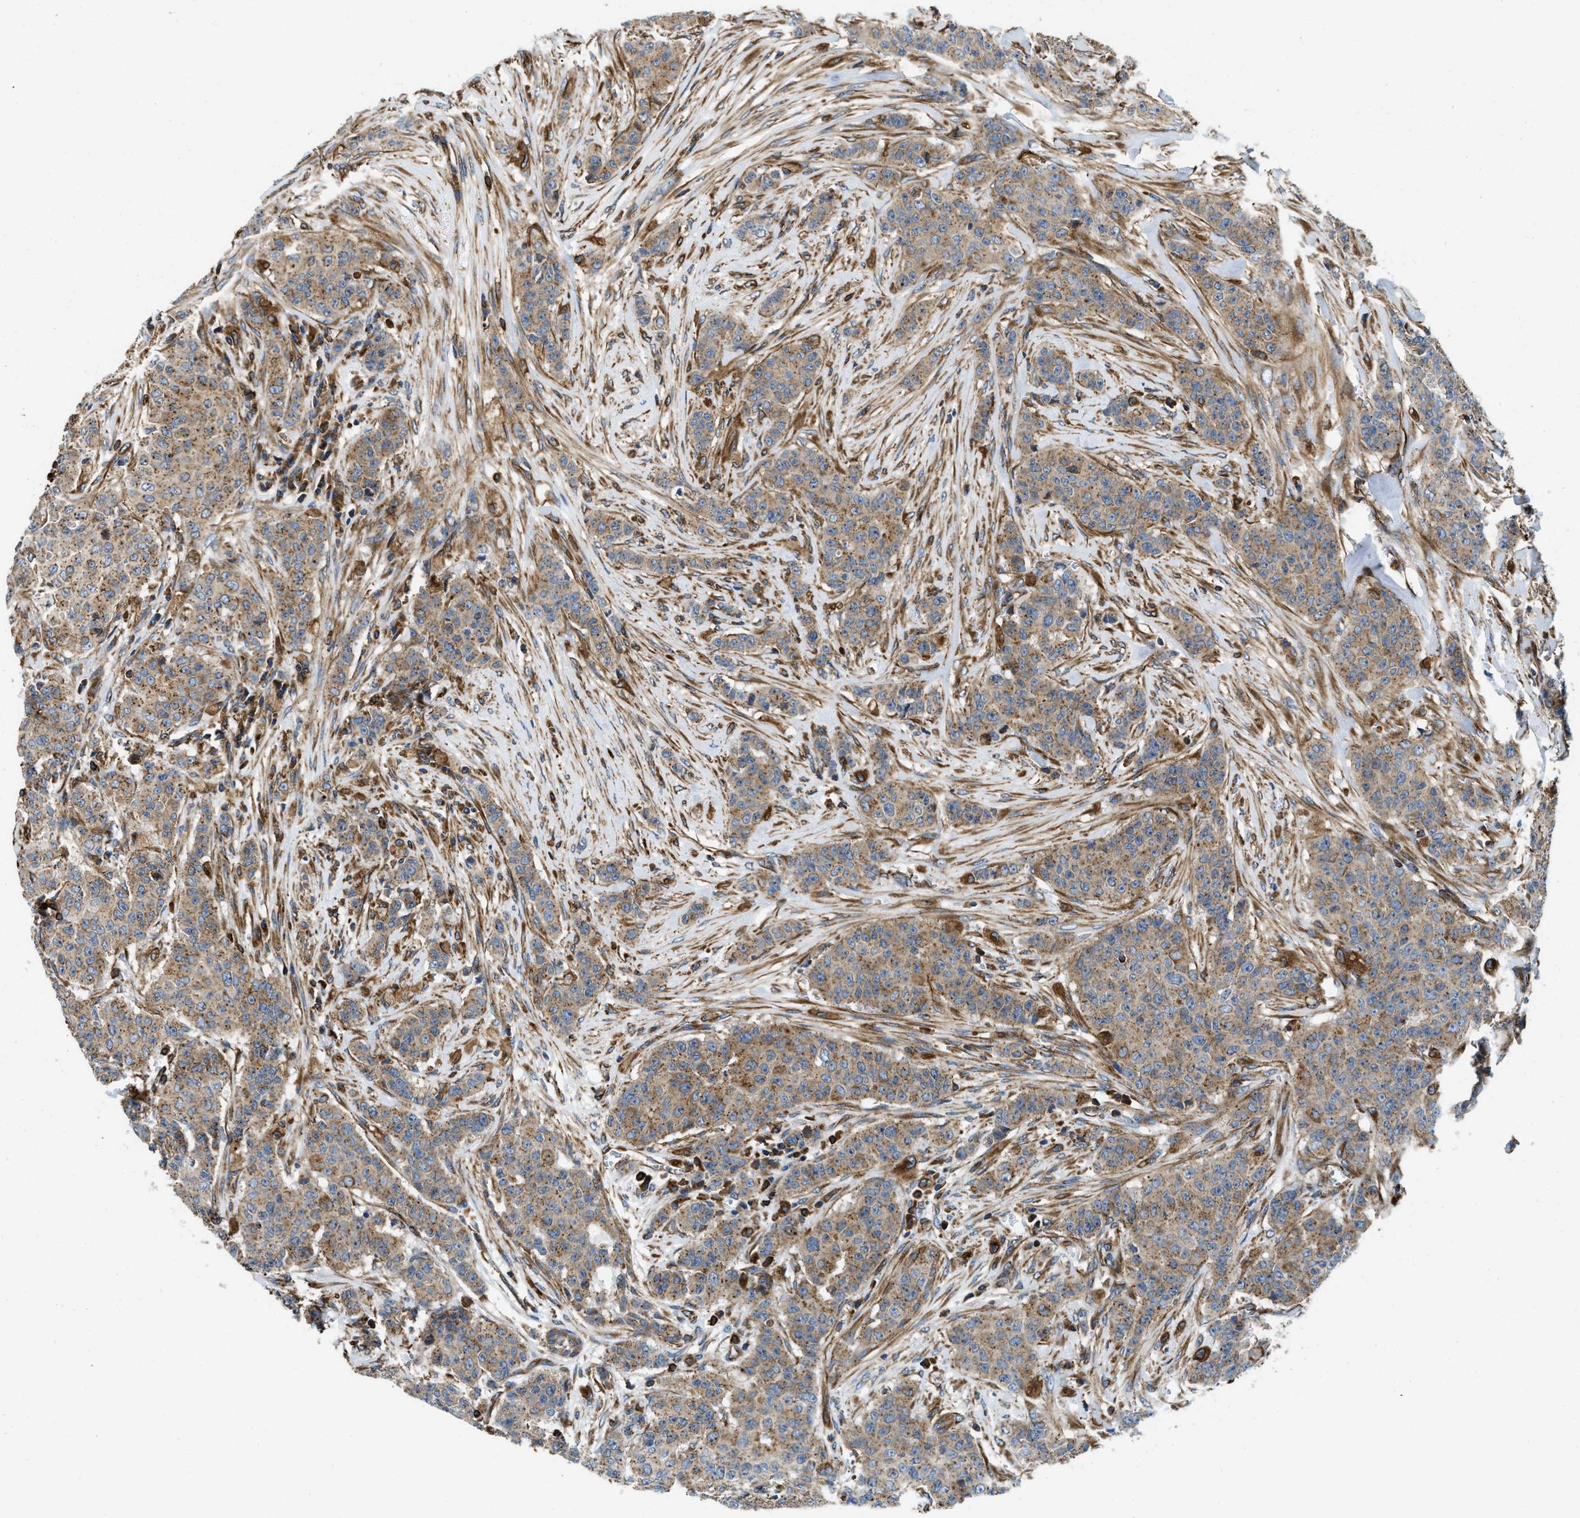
{"staining": {"intensity": "moderate", "quantity": ">75%", "location": "cytoplasmic/membranous"}, "tissue": "breast cancer", "cell_type": "Tumor cells", "image_type": "cancer", "snomed": [{"axis": "morphology", "description": "Normal tissue, NOS"}, {"axis": "morphology", "description": "Duct carcinoma"}, {"axis": "topography", "description": "Breast"}], "caption": "A high-resolution micrograph shows immunohistochemistry (IHC) staining of breast invasive ductal carcinoma, which exhibits moderate cytoplasmic/membranous staining in about >75% of tumor cells. (Brightfield microscopy of DAB IHC at high magnification).", "gene": "HSD17B12", "patient": {"sex": "female", "age": 40}}